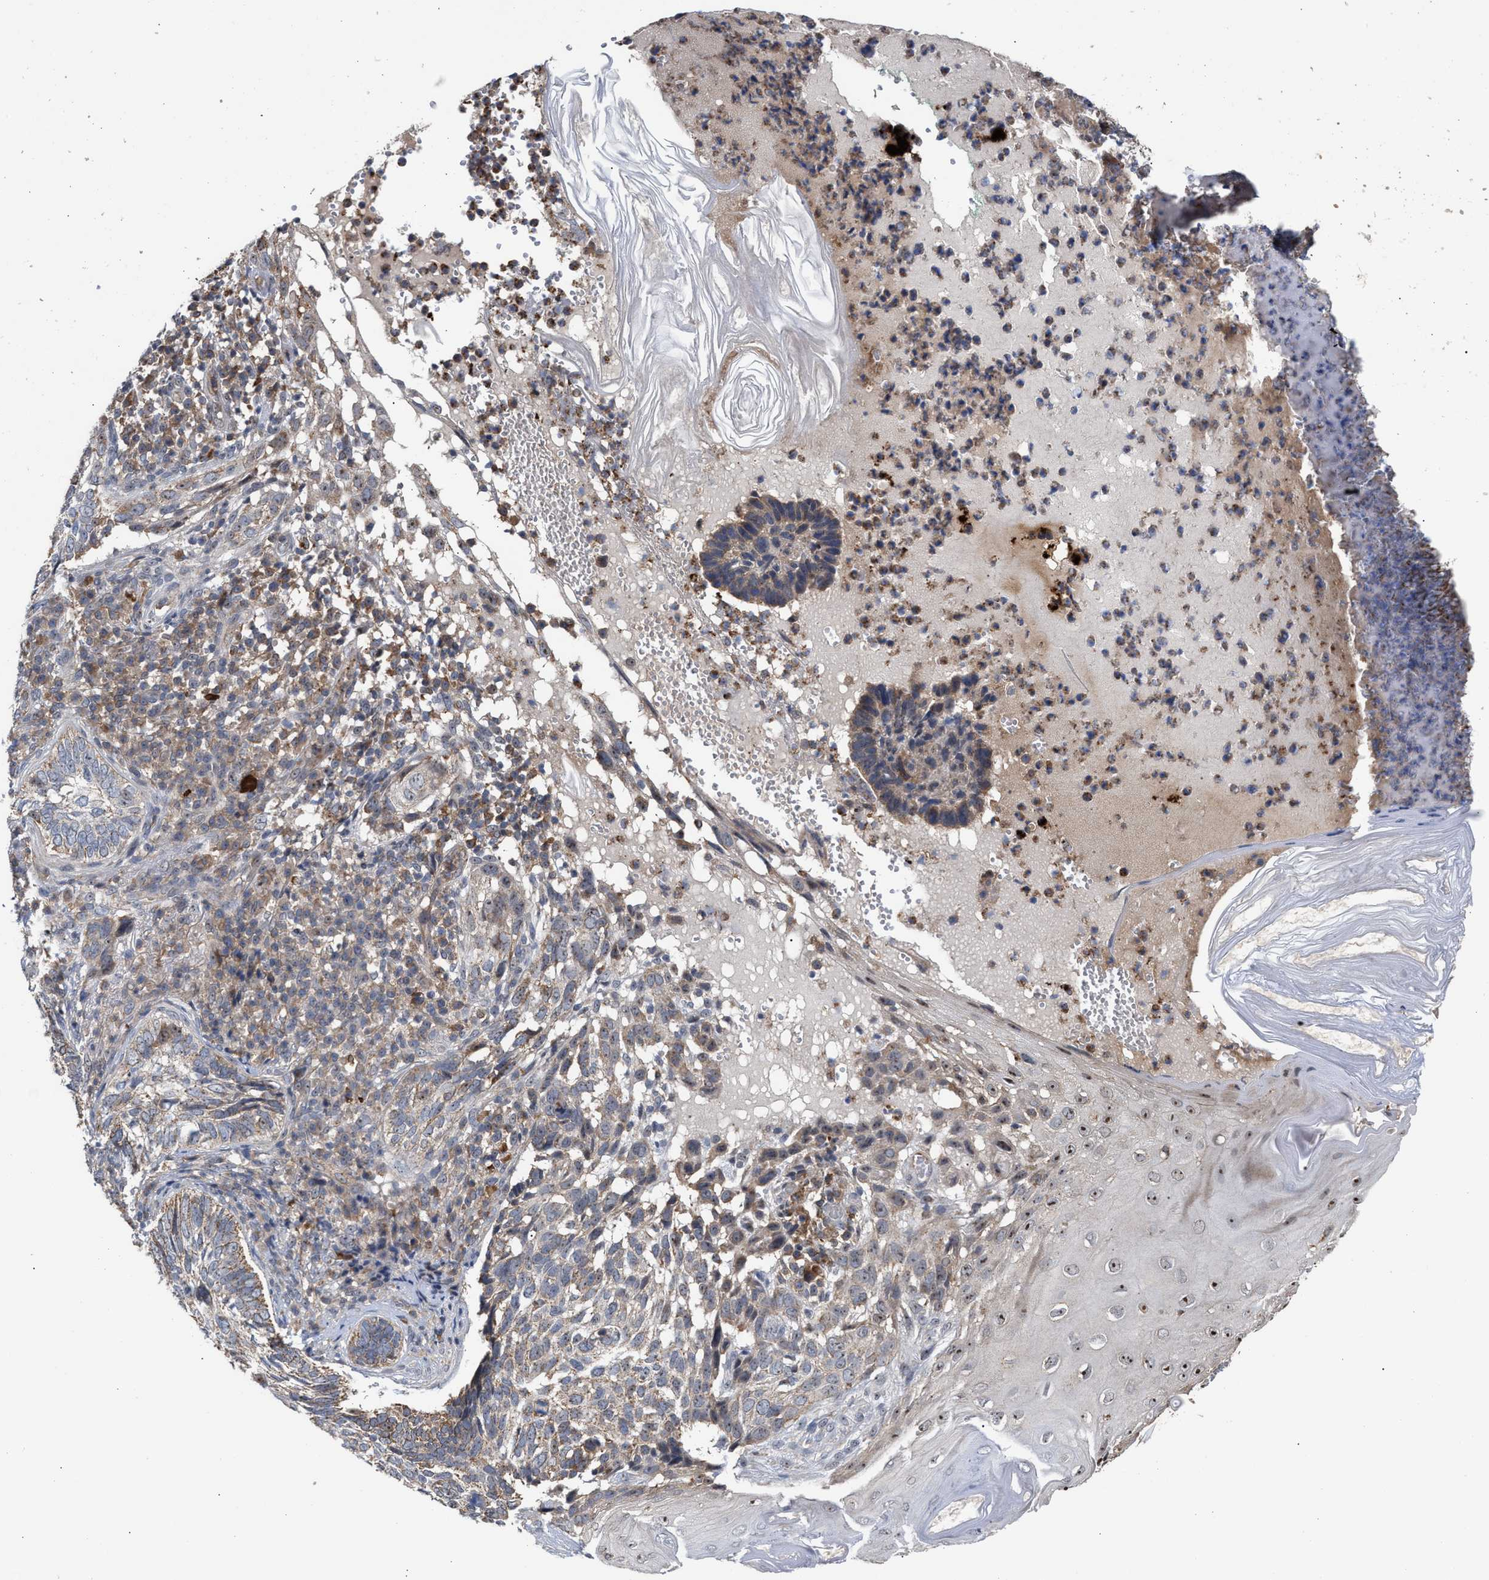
{"staining": {"intensity": "weak", "quantity": "<25%", "location": "cytoplasmic/membranous"}, "tissue": "skin cancer", "cell_type": "Tumor cells", "image_type": "cancer", "snomed": [{"axis": "morphology", "description": "Basal cell carcinoma"}, {"axis": "topography", "description": "Skin"}], "caption": "A high-resolution photomicrograph shows IHC staining of skin basal cell carcinoma, which exhibits no significant staining in tumor cells.", "gene": "EXOSC2", "patient": {"sex": "female", "age": 89}}